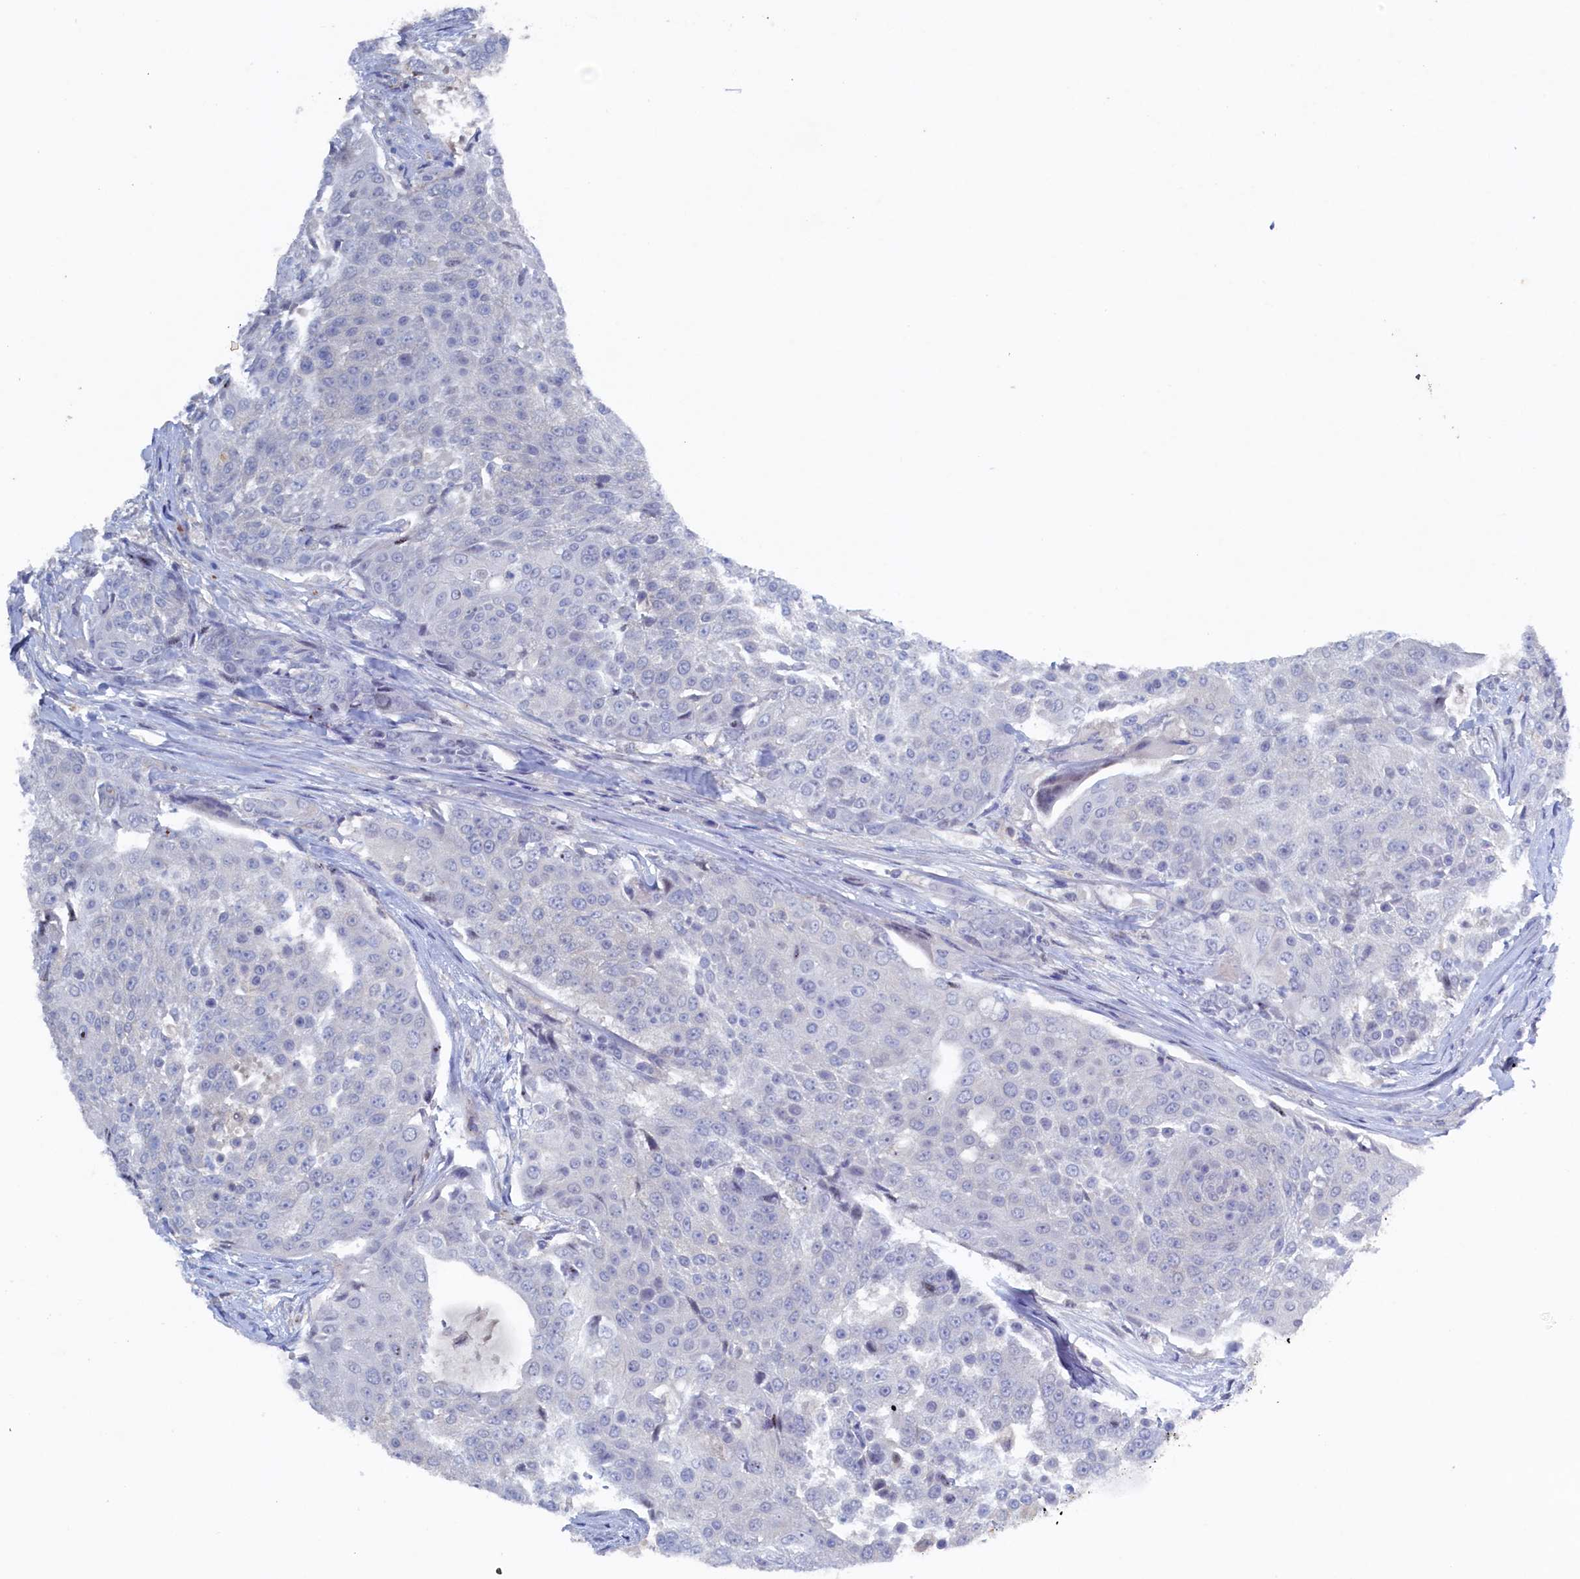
{"staining": {"intensity": "negative", "quantity": "none", "location": "none"}, "tissue": "urothelial cancer", "cell_type": "Tumor cells", "image_type": "cancer", "snomed": [{"axis": "morphology", "description": "Urothelial carcinoma, High grade"}, {"axis": "topography", "description": "Urinary bladder"}], "caption": "Immunohistochemical staining of human urothelial cancer exhibits no significant staining in tumor cells.", "gene": "CBLIF", "patient": {"sex": "female", "age": 63}}